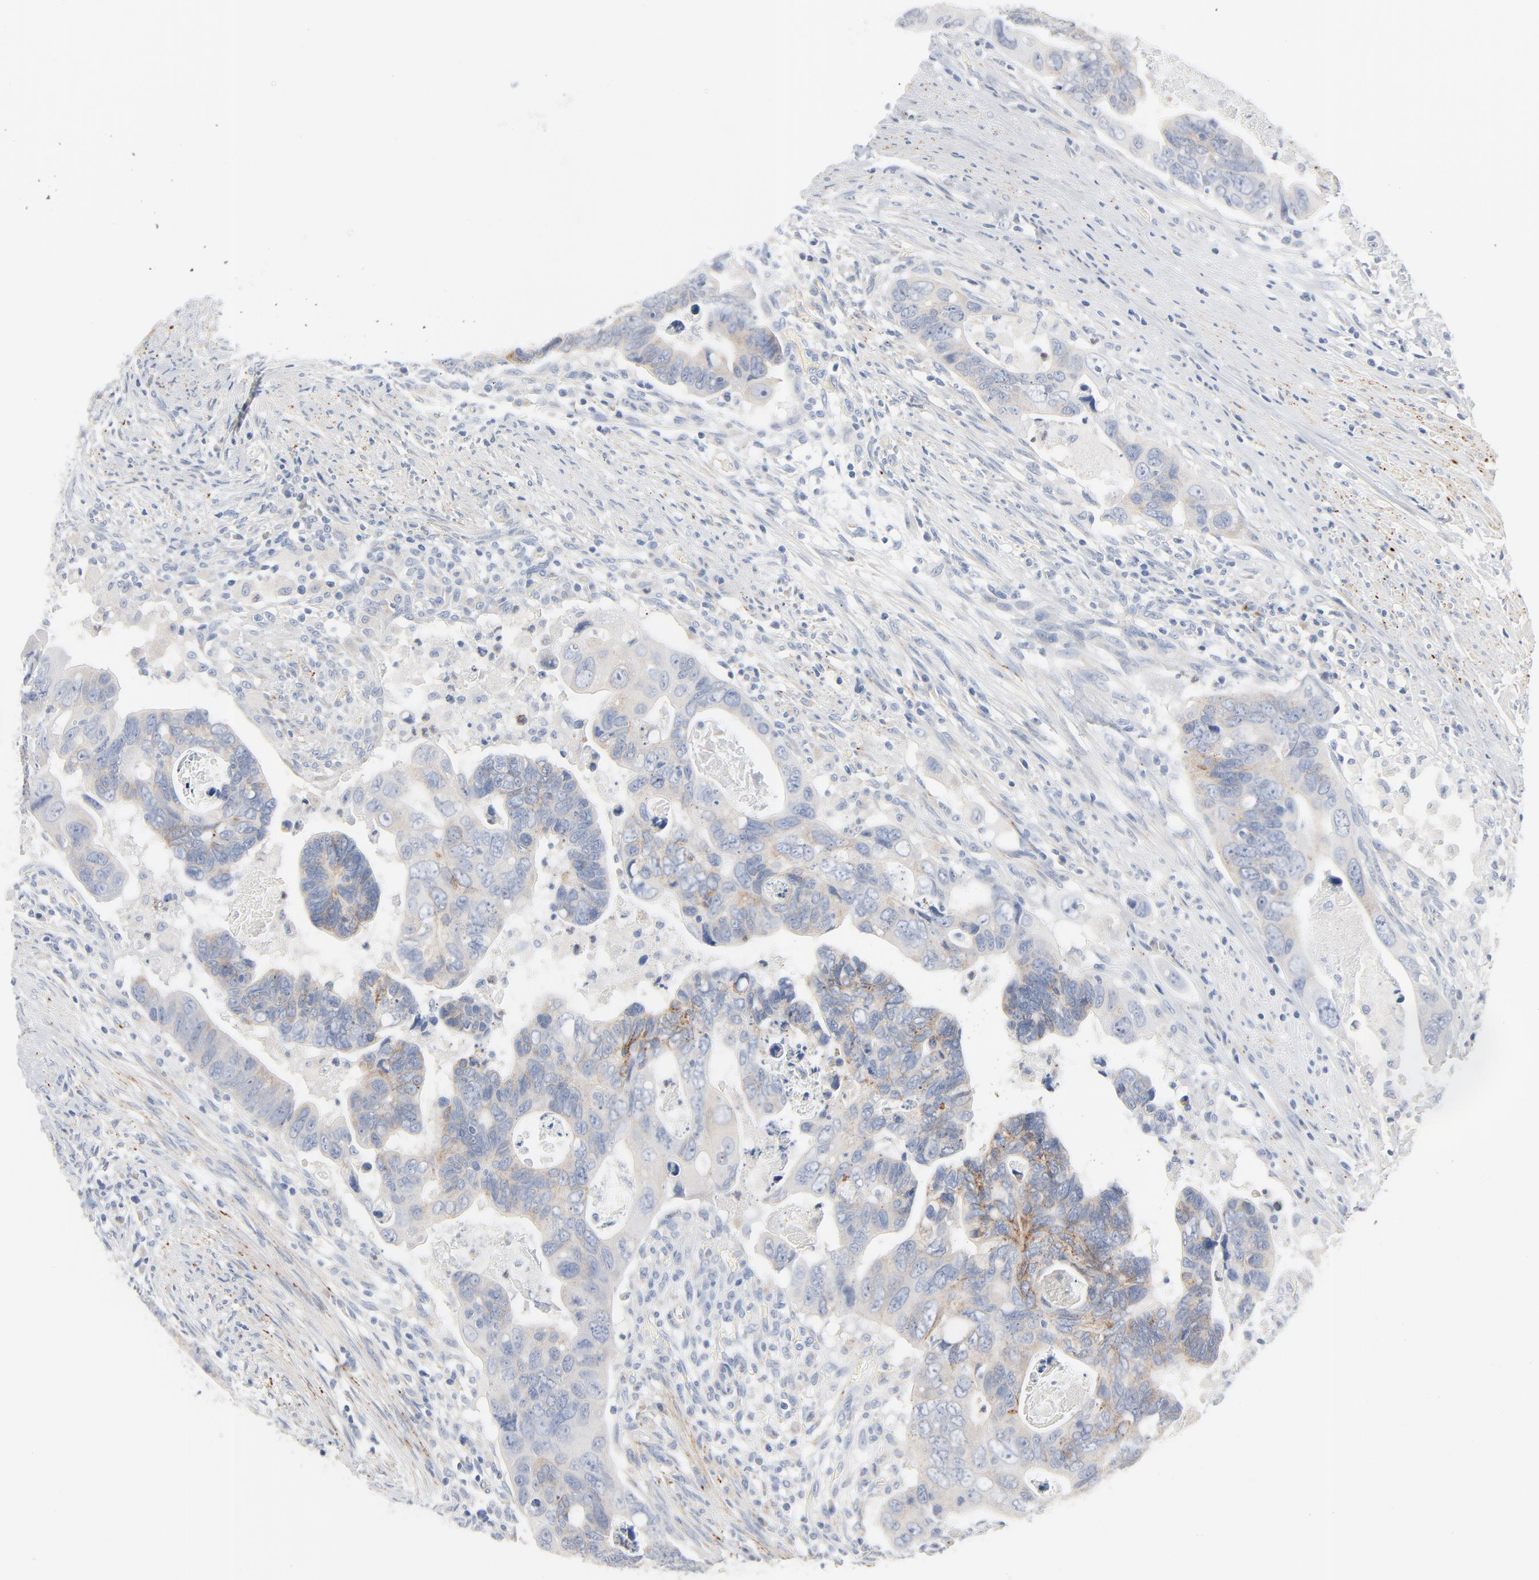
{"staining": {"intensity": "weak", "quantity": "<25%", "location": "cytoplasmic/membranous"}, "tissue": "colorectal cancer", "cell_type": "Tumor cells", "image_type": "cancer", "snomed": [{"axis": "morphology", "description": "Adenocarcinoma, NOS"}, {"axis": "topography", "description": "Rectum"}], "caption": "Human colorectal cancer stained for a protein using IHC exhibits no positivity in tumor cells.", "gene": "IFT43", "patient": {"sex": "male", "age": 53}}